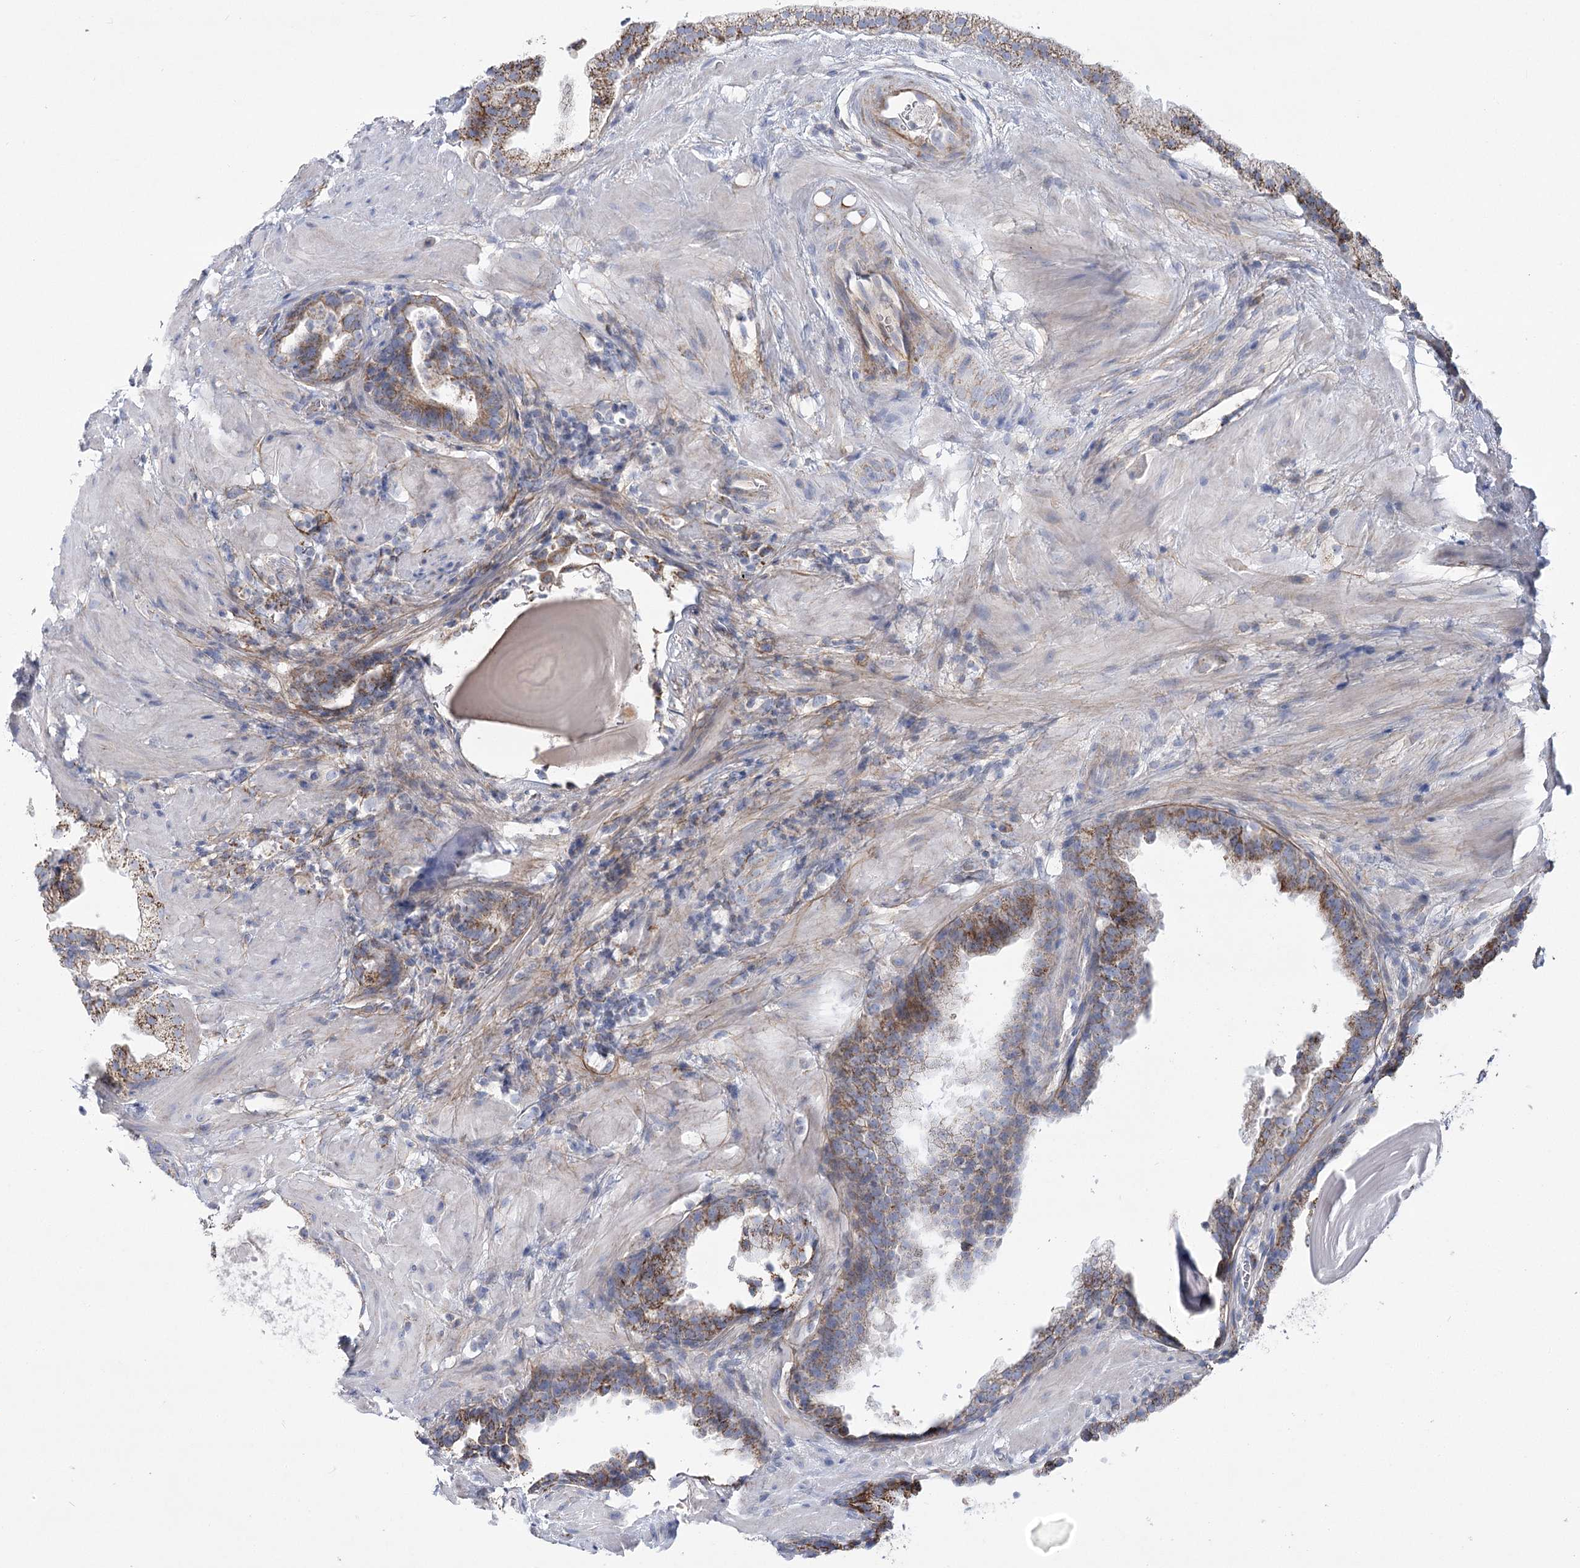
{"staining": {"intensity": "moderate", "quantity": ">75%", "location": "cytoplasmic/membranous"}, "tissue": "prostate cancer", "cell_type": "Tumor cells", "image_type": "cancer", "snomed": [{"axis": "morphology", "description": "Adenocarcinoma, High grade"}, {"axis": "topography", "description": "Prostate"}], "caption": "Immunohistochemical staining of human prostate cancer reveals moderate cytoplasmic/membranous protein expression in about >75% of tumor cells.", "gene": "SNX7", "patient": {"sex": "male", "age": 62}}